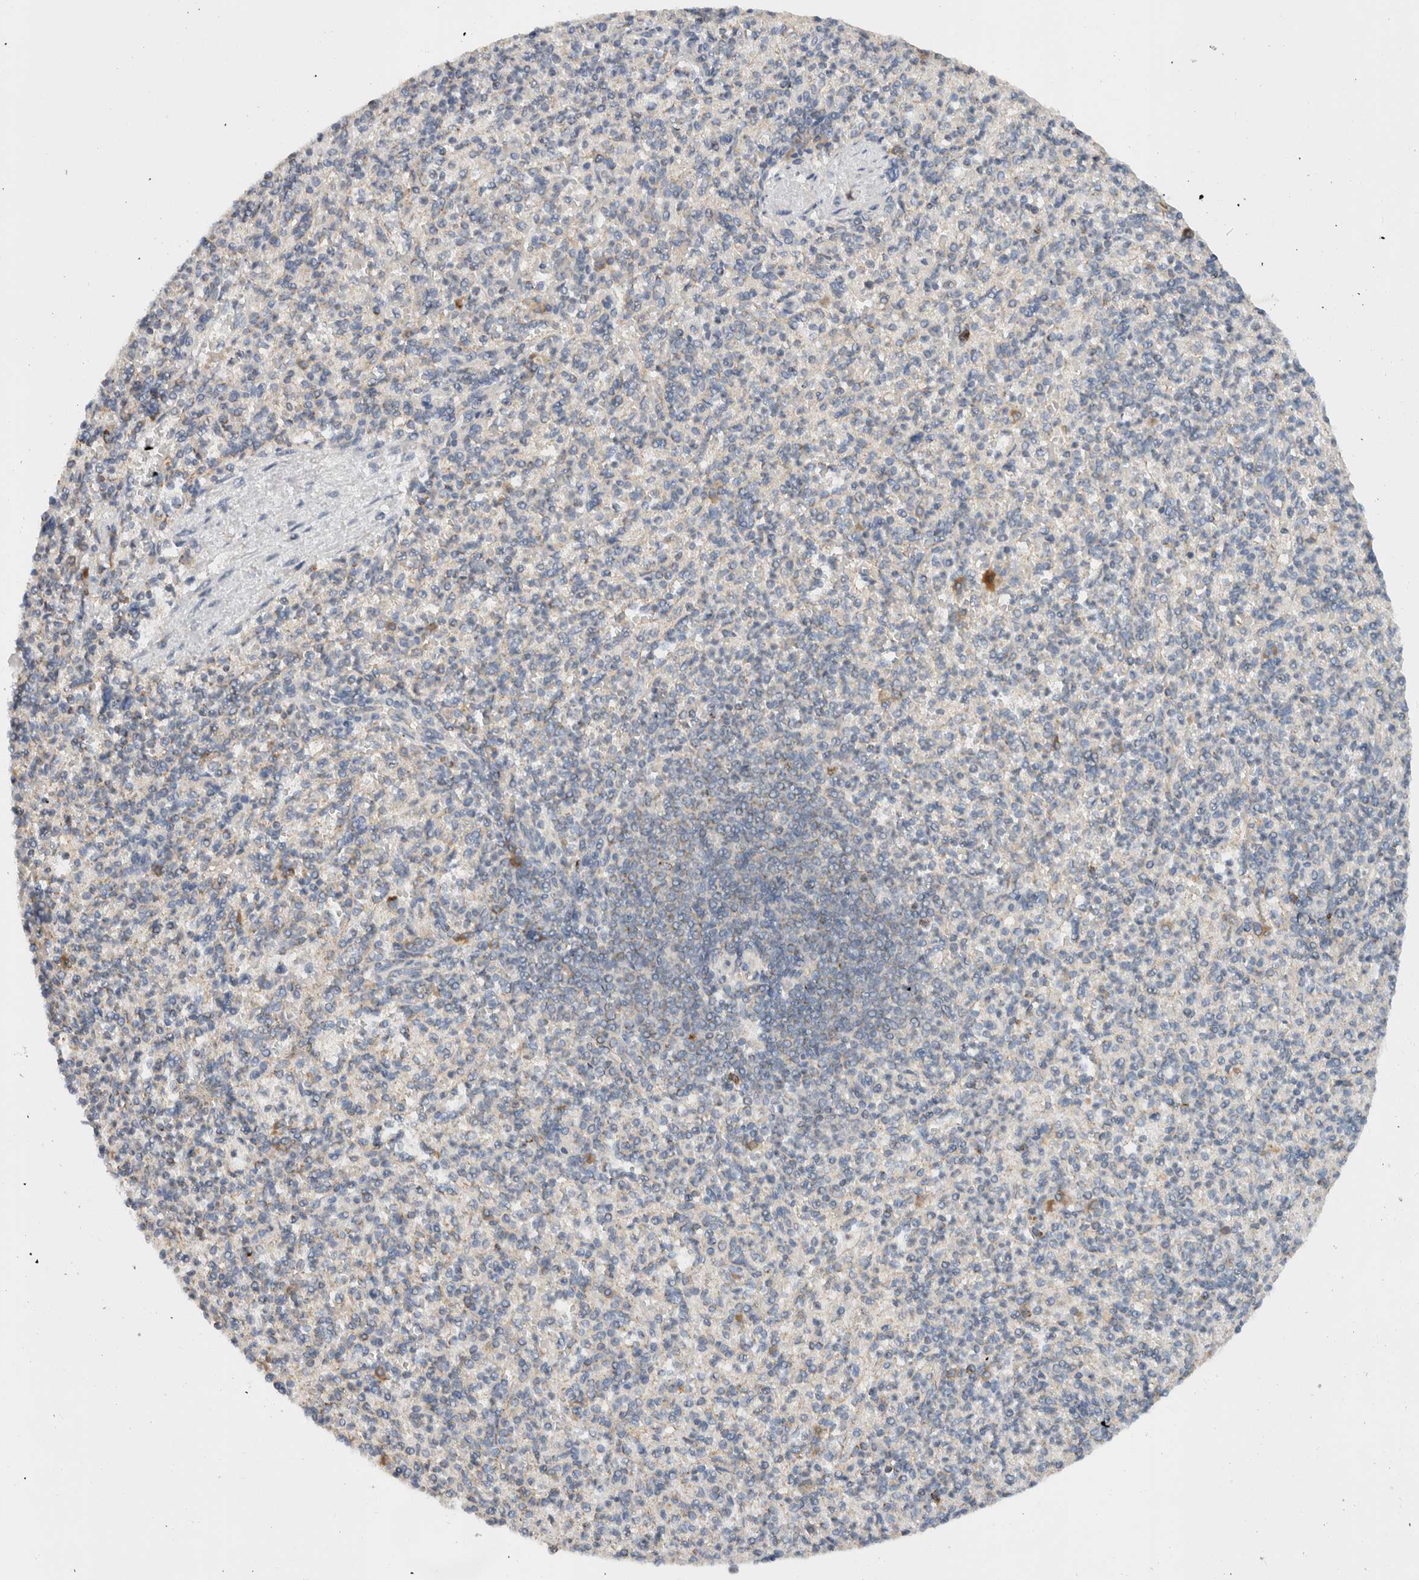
{"staining": {"intensity": "negative", "quantity": "none", "location": "none"}, "tissue": "spleen", "cell_type": "Cells in red pulp", "image_type": "normal", "snomed": [{"axis": "morphology", "description": "Normal tissue, NOS"}, {"axis": "topography", "description": "Spleen"}], "caption": "Immunohistochemistry (IHC) histopathology image of unremarkable human spleen stained for a protein (brown), which exhibits no positivity in cells in red pulp.", "gene": "AMPD1", "patient": {"sex": "female", "age": 74}}